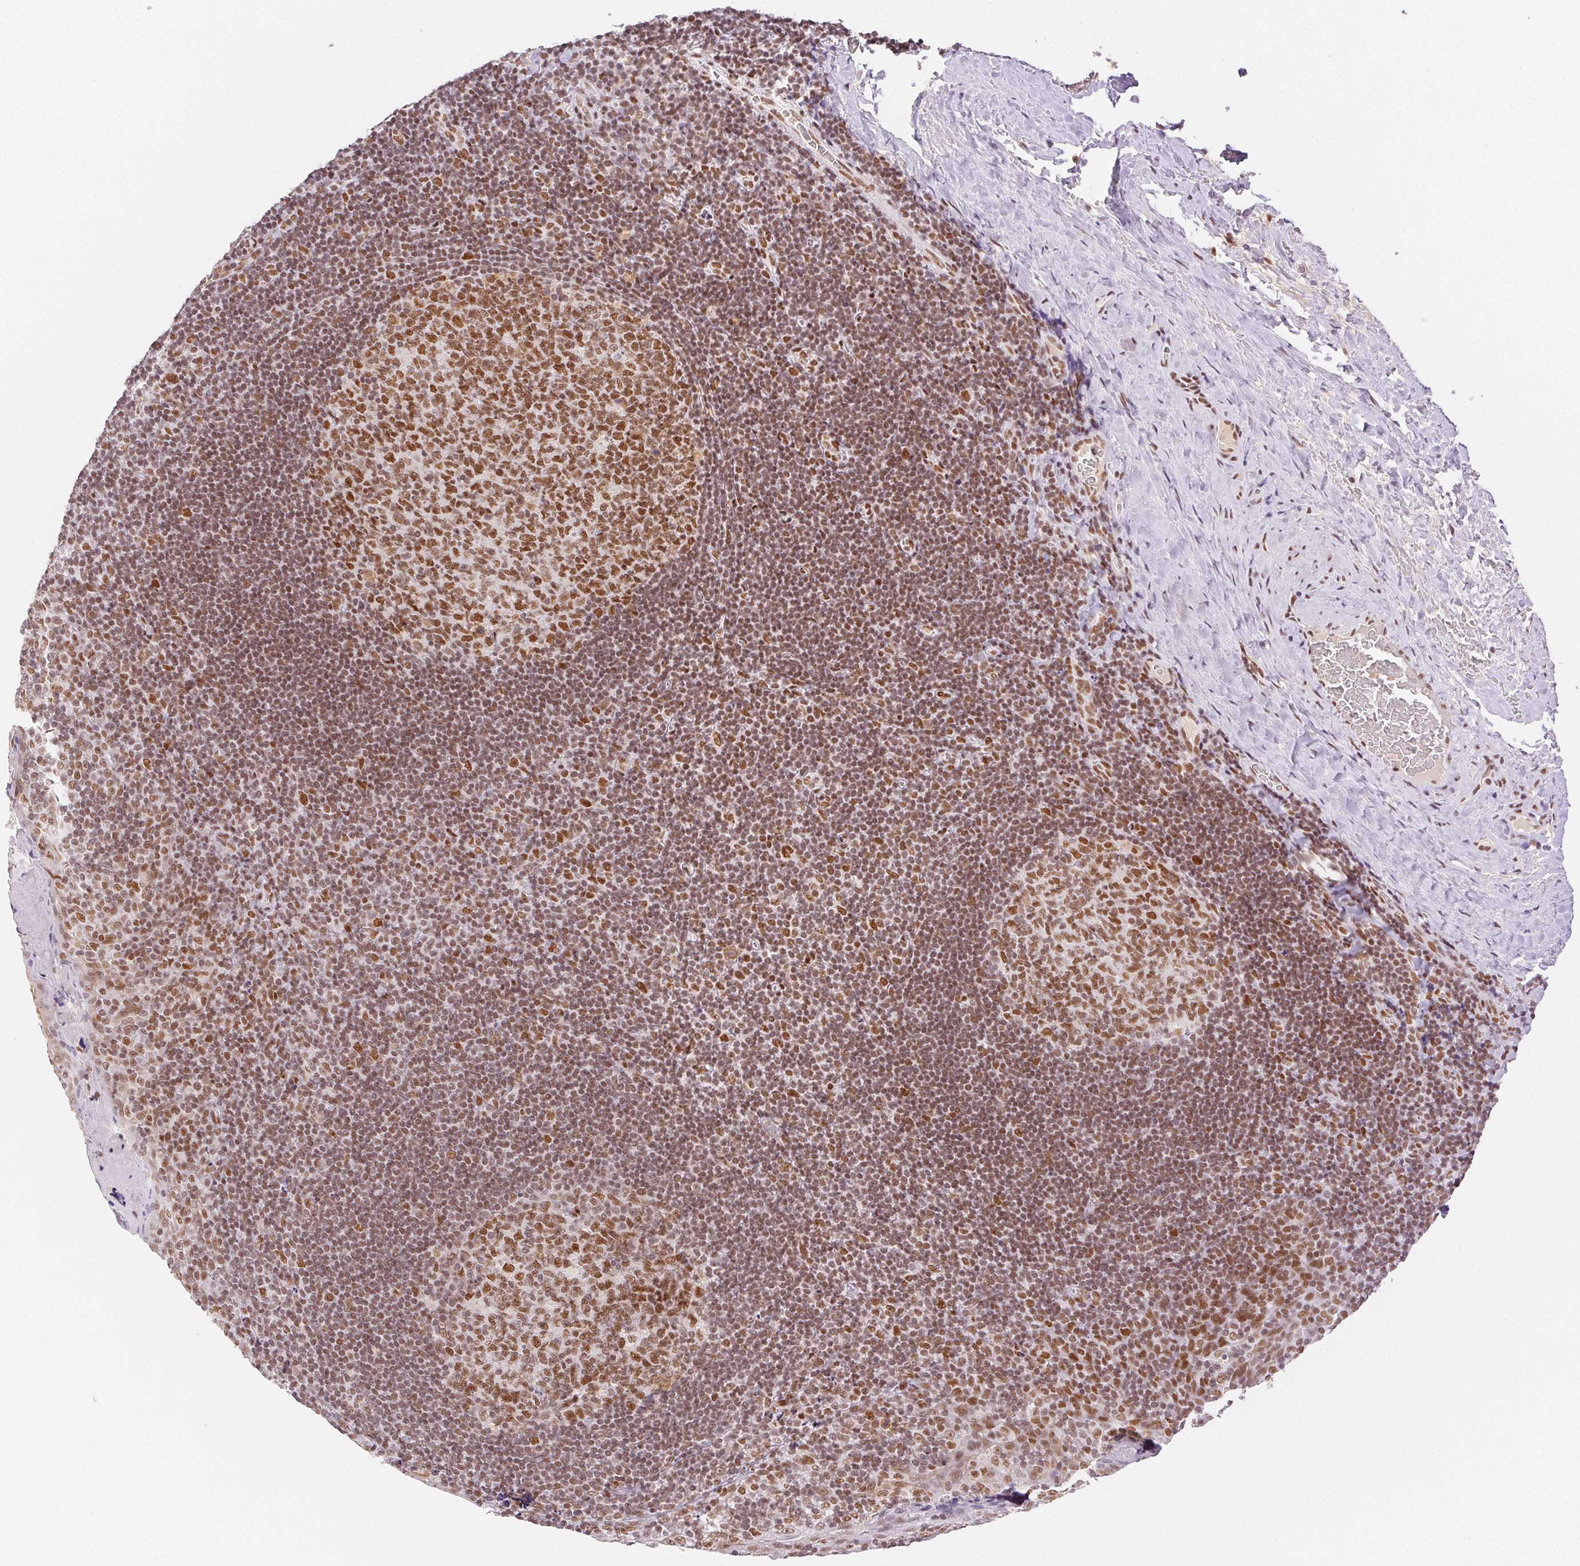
{"staining": {"intensity": "moderate", "quantity": ">75%", "location": "nuclear"}, "tissue": "tonsil", "cell_type": "Germinal center cells", "image_type": "normal", "snomed": [{"axis": "morphology", "description": "Normal tissue, NOS"}, {"axis": "morphology", "description": "Inflammation, NOS"}, {"axis": "topography", "description": "Tonsil"}], "caption": "Immunohistochemistry (IHC) of benign human tonsil displays medium levels of moderate nuclear expression in approximately >75% of germinal center cells.", "gene": "H2AZ1", "patient": {"sex": "female", "age": 31}}